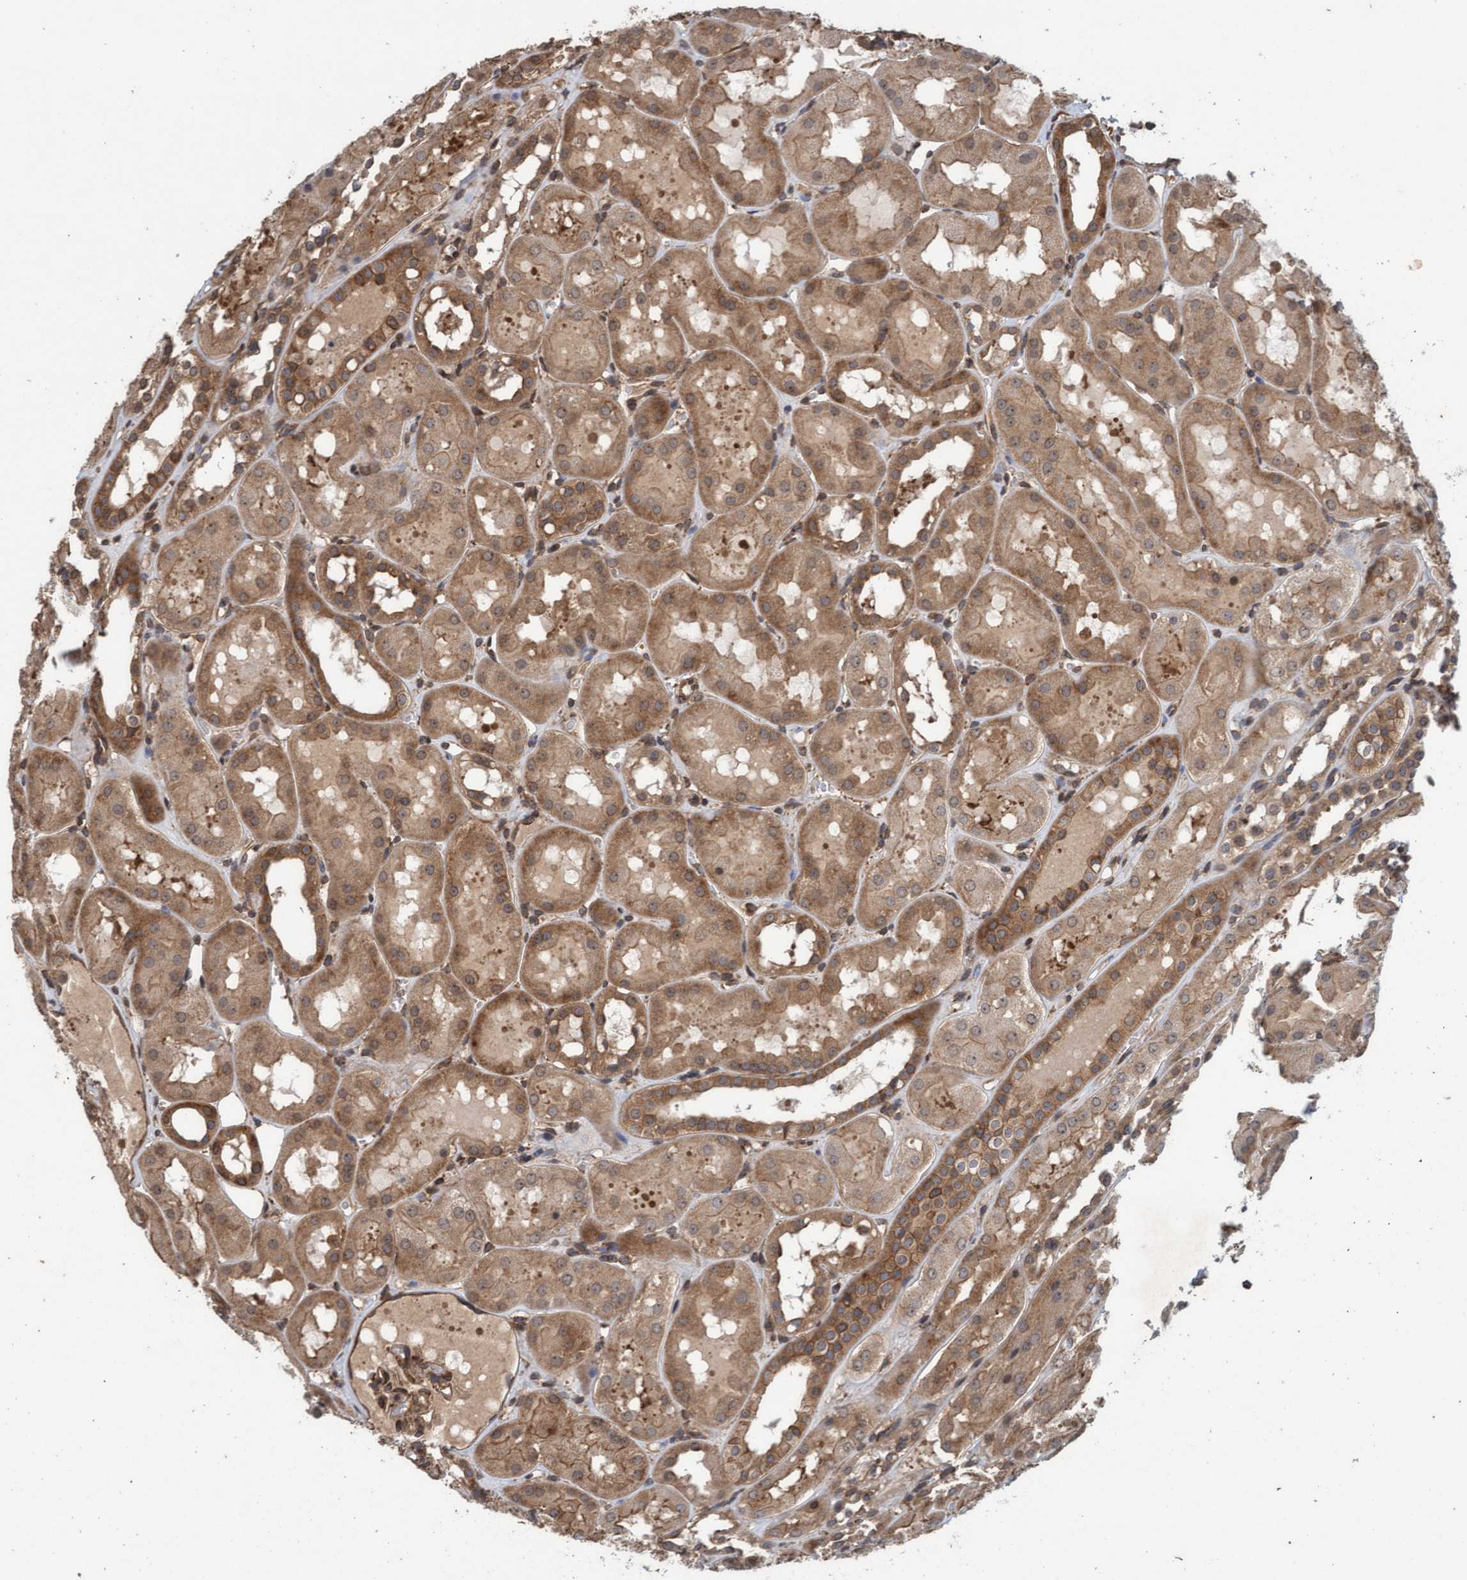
{"staining": {"intensity": "moderate", "quantity": ">75%", "location": "cytoplasmic/membranous"}, "tissue": "kidney", "cell_type": "Cells in glomeruli", "image_type": "normal", "snomed": [{"axis": "morphology", "description": "Normal tissue, NOS"}, {"axis": "topography", "description": "Kidney"}, {"axis": "topography", "description": "Urinary bladder"}], "caption": "Immunohistochemical staining of benign human kidney displays medium levels of moderate cytoplasmic/membranous positivity in approximately >75% of cells in glomeruli.", "gene": "FXR2", "patient": {"sex": "male", "age": 16}}